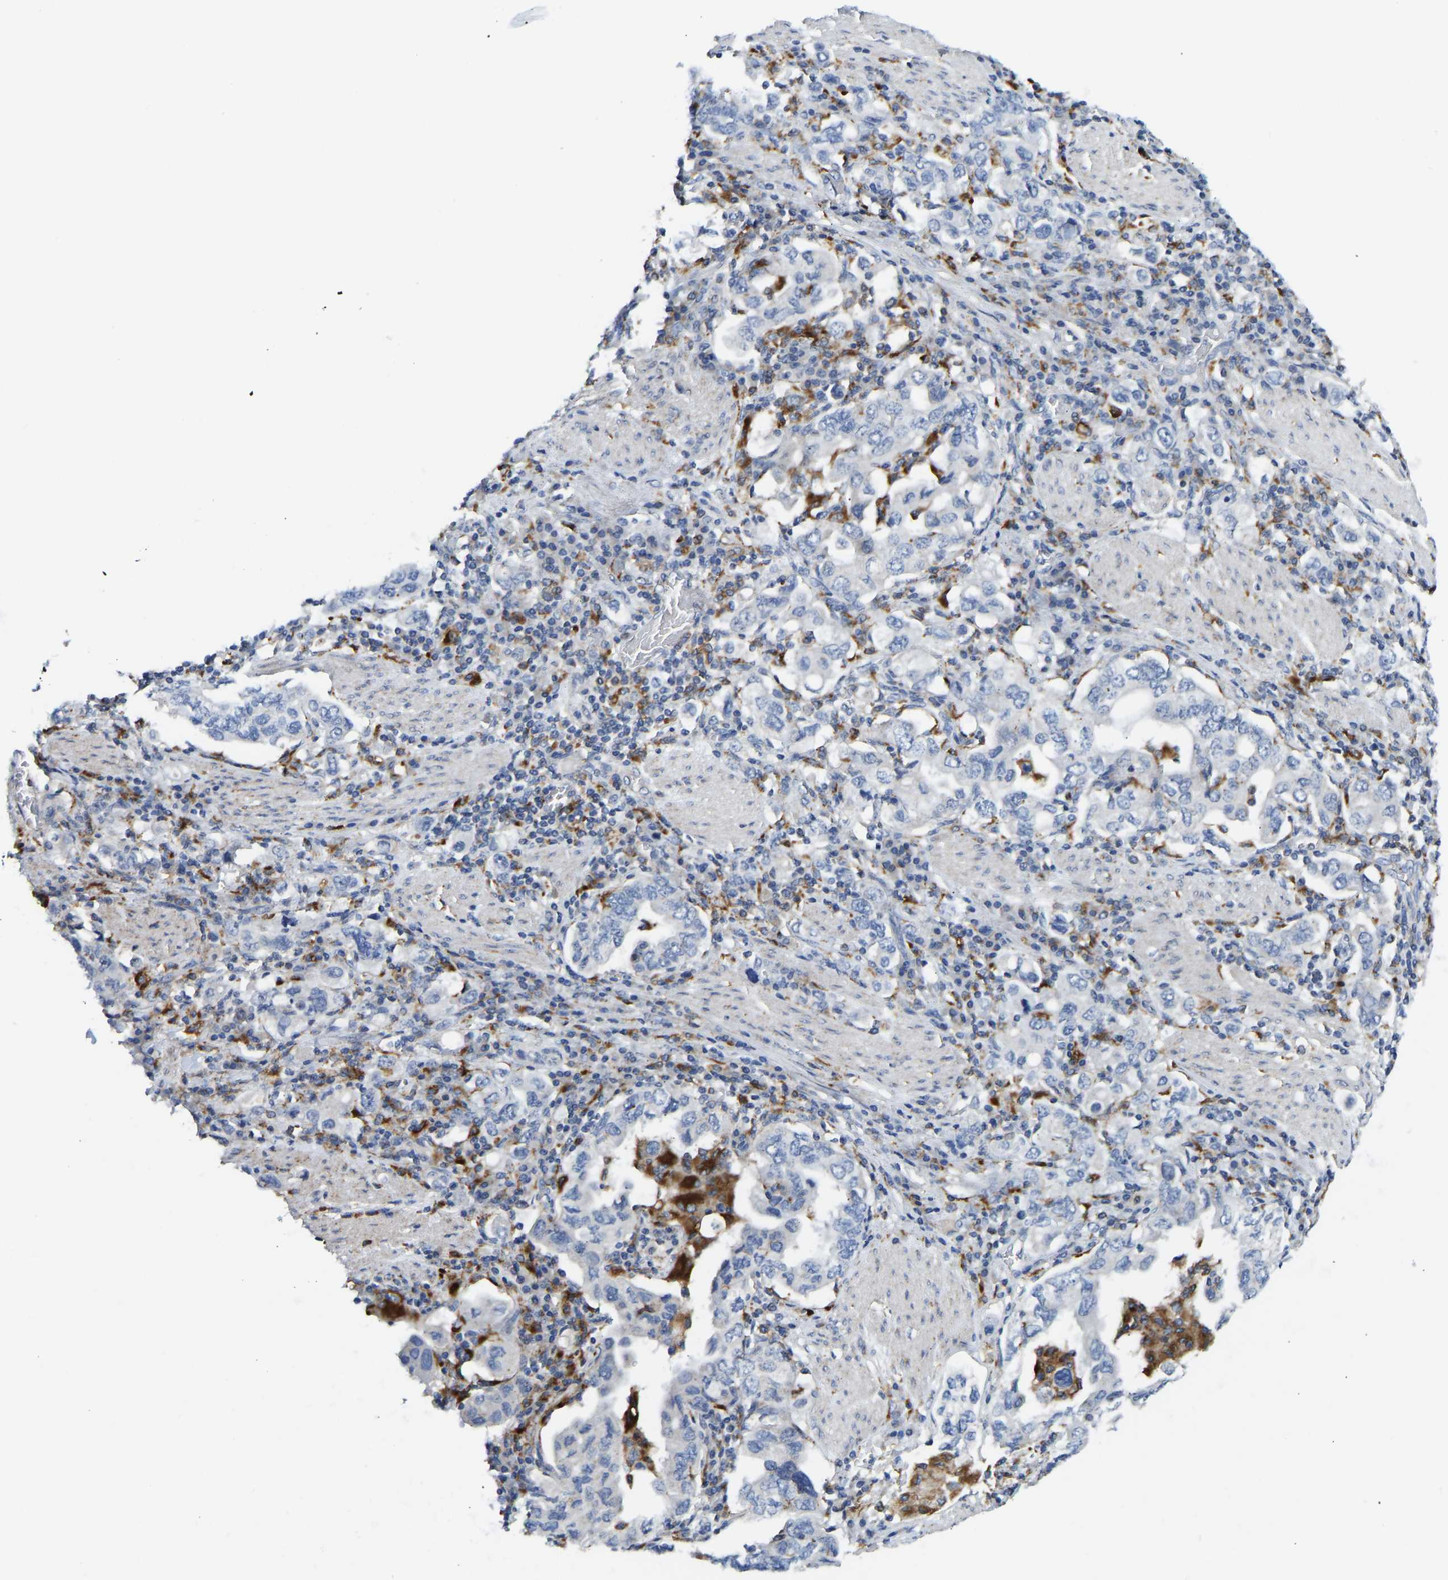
{"staining": {"intensity": "negative", "quantity": "none", "location": "none"}, "tissue": "stomach cancer", "cell_type": "Tumor cells", "image_type": "cancer", "snomed": [{"axis": "morphology", "description": "Adenocarcinoma, NOS"}, {"axis": "topography", "description": "Stomach, upper"}], "caption": "Tumor cells show no significant staining in stomach adenocarcinoma.", "gene": "ATP6V1E1", "patient": {"sex": "male", "age": 62}}